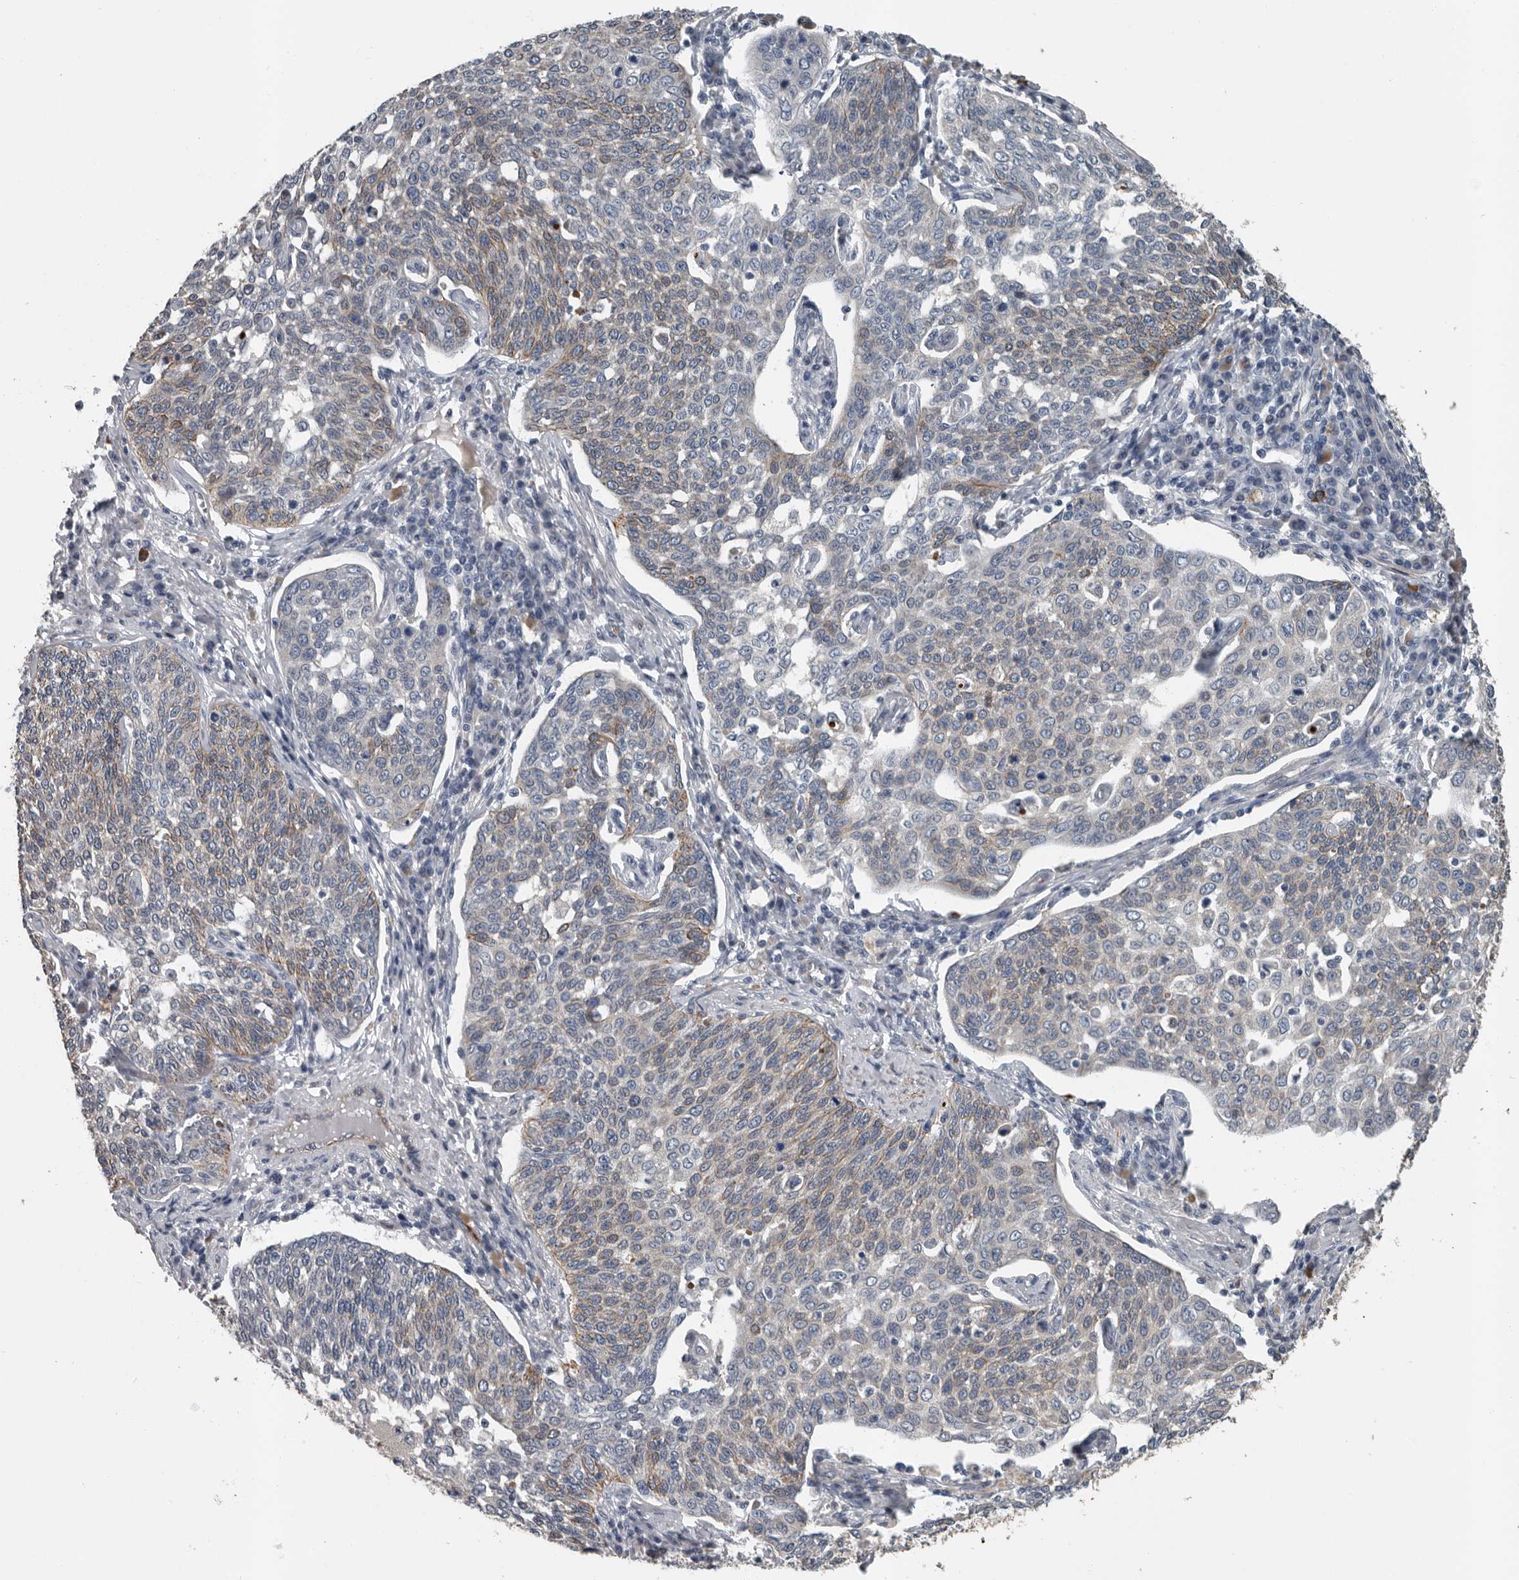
{"staining": {"intensity": "weak", "quantity": "25%-75%", "location": "cytoplasmic/membranous"}, "tissue": "cervical cancer", "cell_type": "Tumor cells", "image_type": "cancer", "snomed": [{"axis": "morphology", "description": "Squamous cell carcinoma, NOS"}, {"axis": "topography", "description": "Cervix"}], "caption": "Squamous cell carcinoma (cervical) stained for a protein (brown) shows weak cytoplasmic/membranous positive positivity in about 25%-75% of tumor cells.", "gene": "DPY19L4", "patient": {"sex": "female", "age": 34}}